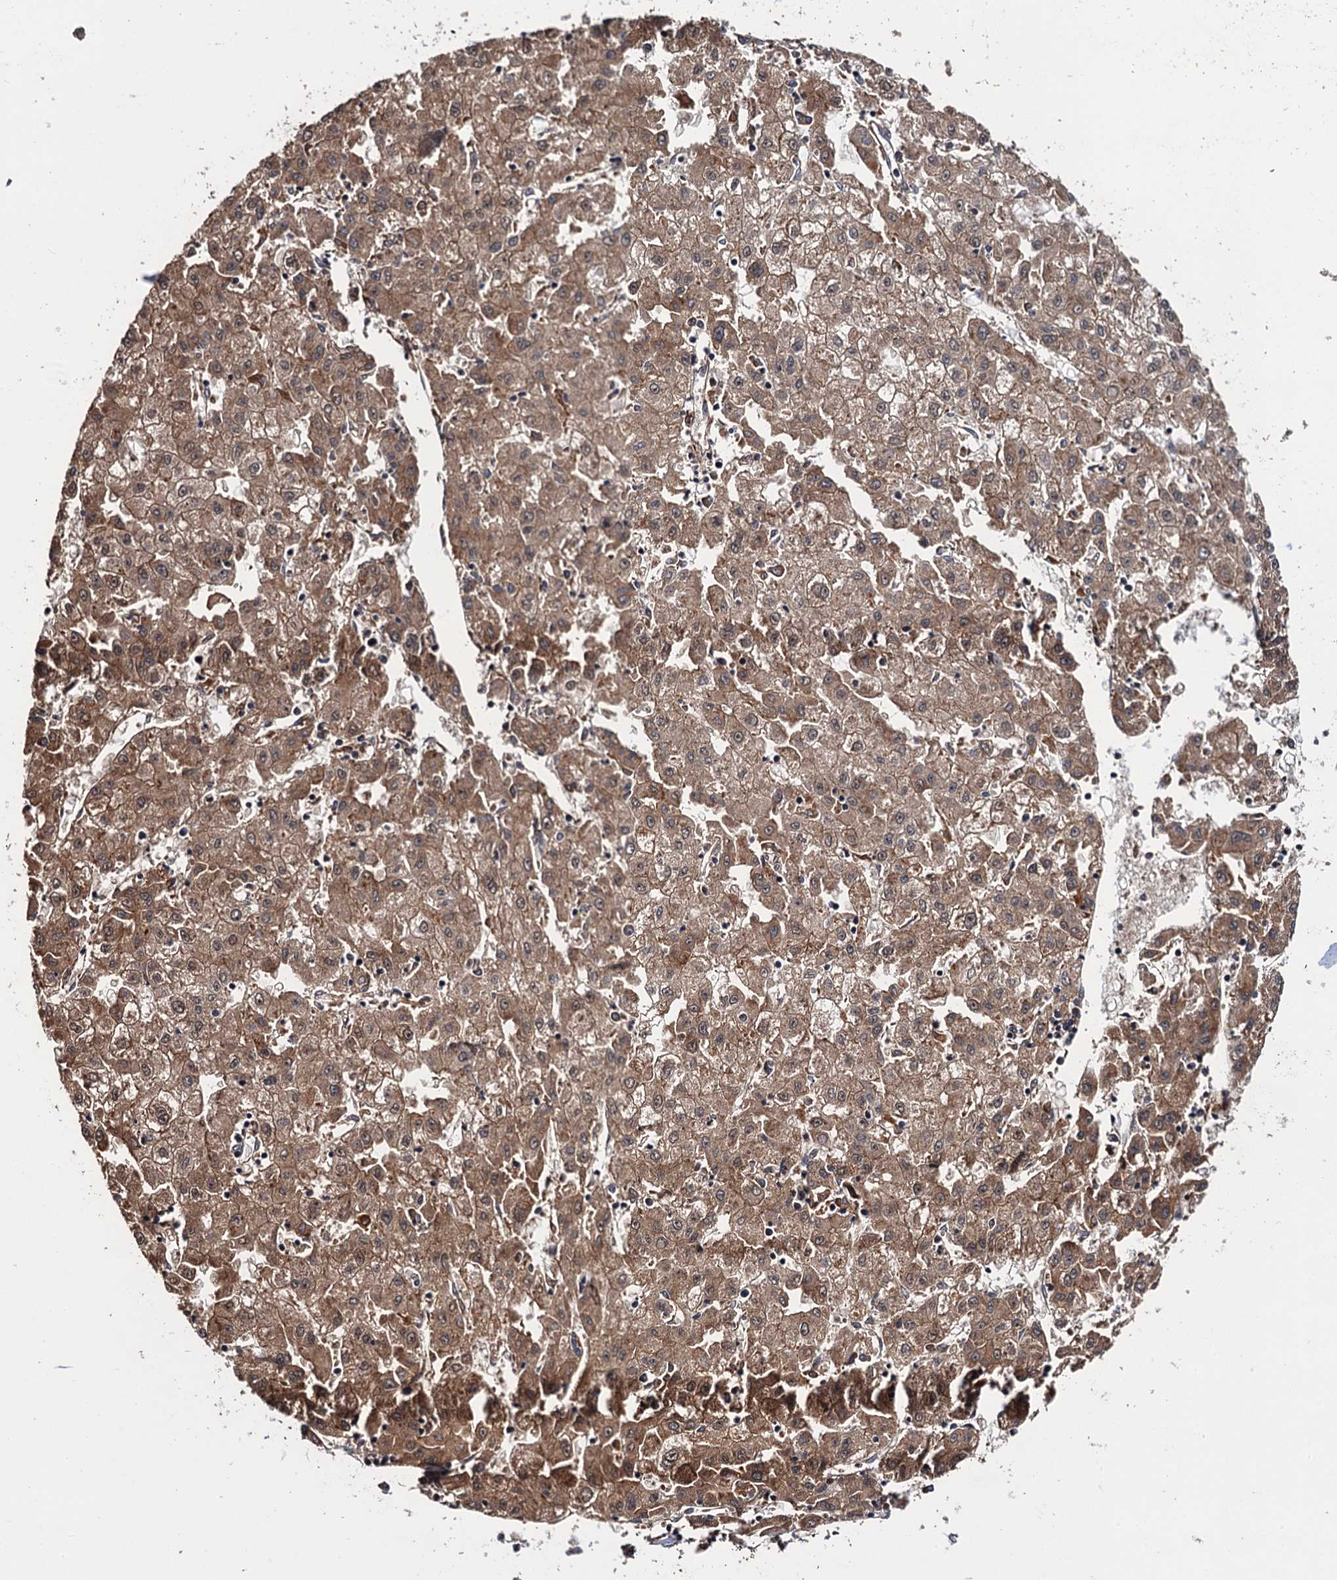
{"staining": {"intensity": "moderate", "quantity": ">75%", "location": "cytoplasmic/membranous"}, "tissue": "liver cancer", "cell_type": "Tumor cells", "image_type": "cancer", "snomed": [{"axis": "morphology", "description": "Carcinoma, Hepatocellular, NOS"}, {"axis": "topography", "description": "Liver"}], "caption": "An immunohistochemistry (IHC) photomicrograph of tumor tissue is shown. Protein staining in brown highlights moderate cytoplasmic/membranous positivity in hepatocellular carcinoma (liver) within tumor cells.", "gene": "FSIP1", "patient": {"sex": "male", "age": 72}}